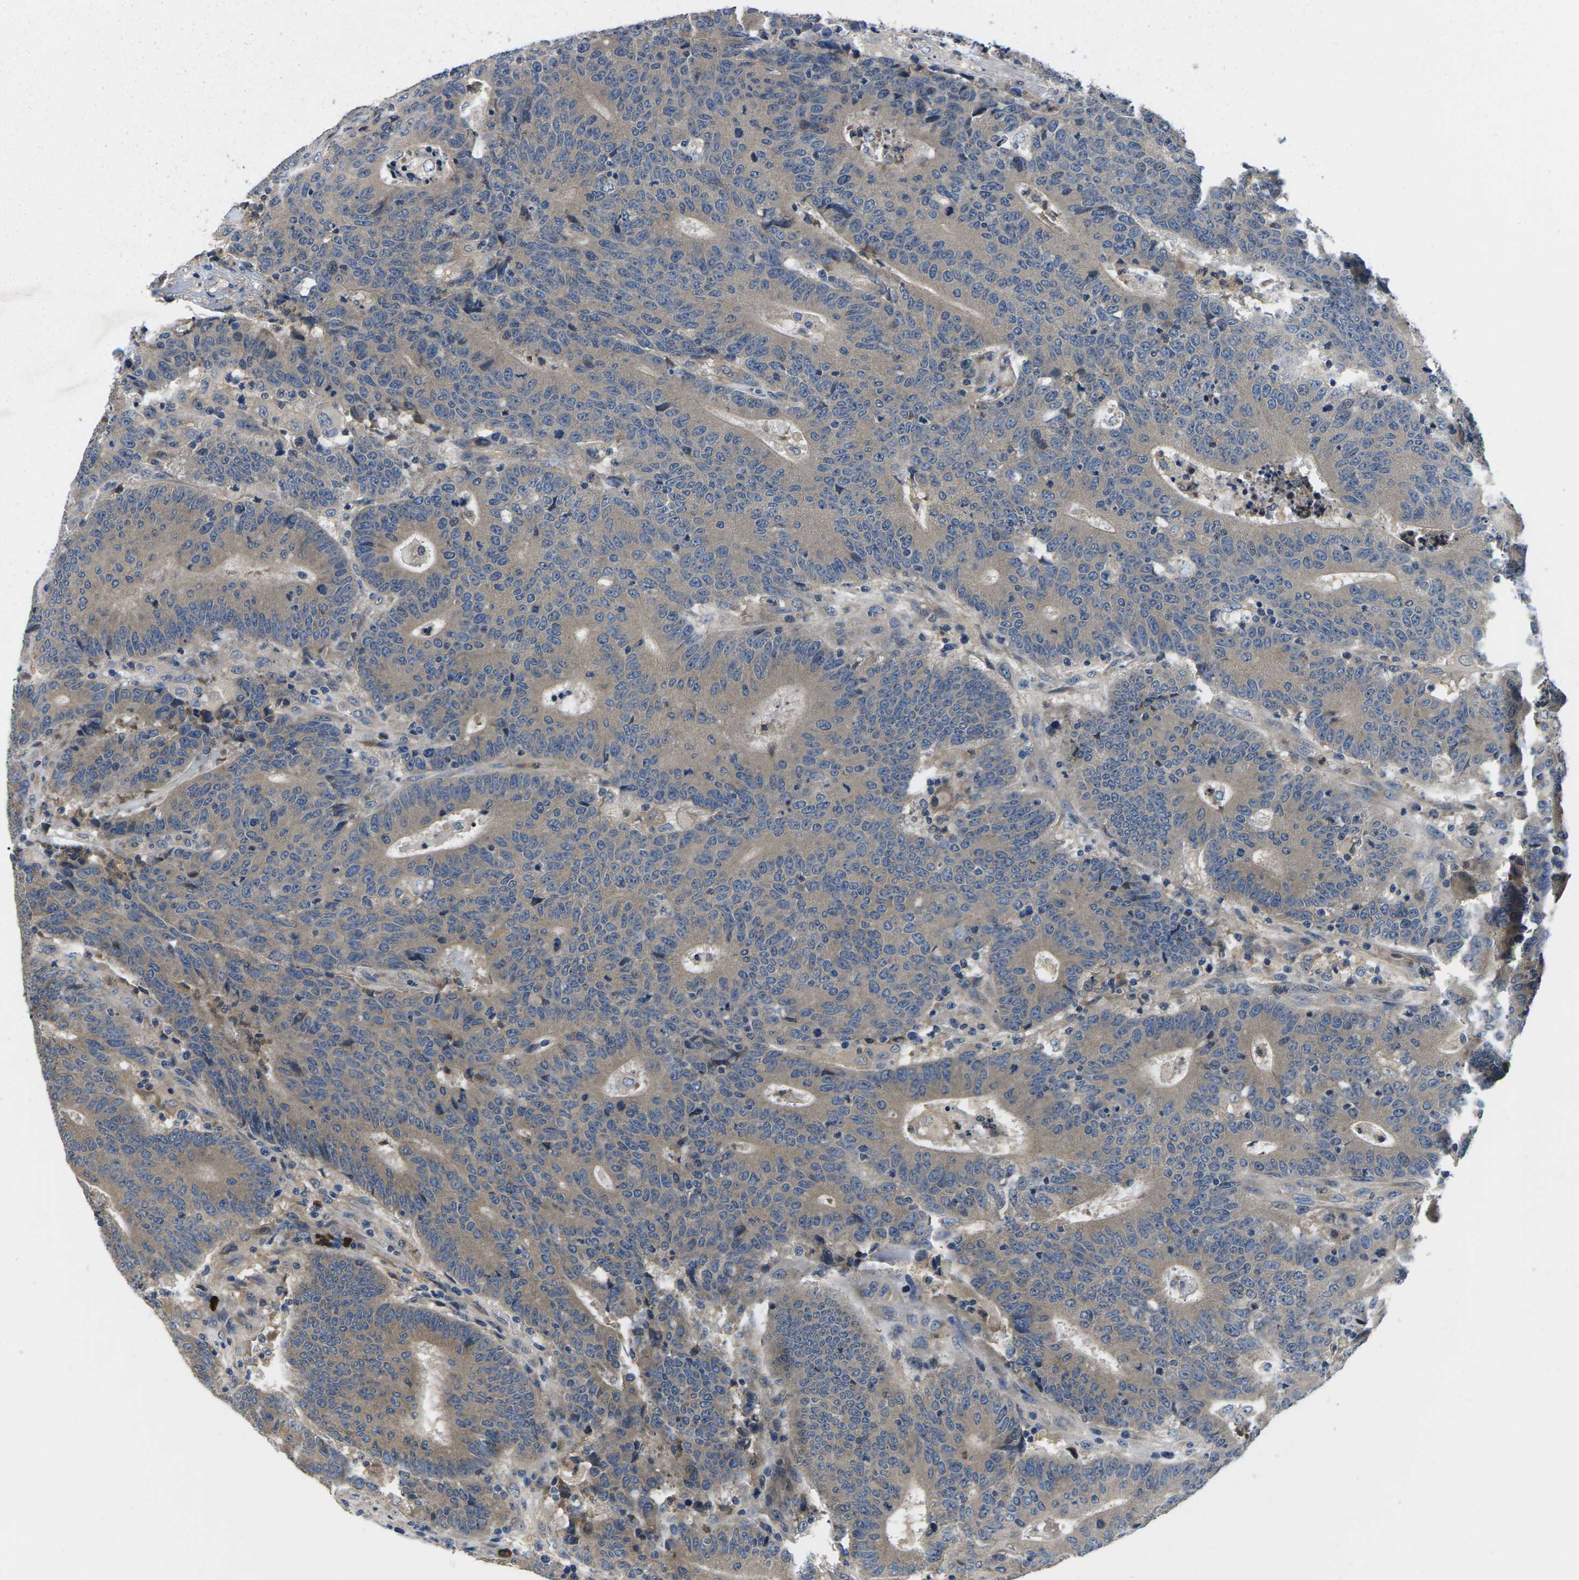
{"staining": {"intensity": "weak", "quantity": ">75%", "location": "cytoplasmic/membranous"}, "tissue": "colorectal cancer", "cell_type": "Tumor cells", "image_type": "cancer", "snomed": [{"axis": "morphology", "description": "Normal tissue, NOS"}, {"axis": "morphology", "description": "Adenocarcinoma, NOS"}, {"axis": "topography", "description": "Colon"}], "caption": "This is a photomicrograph of immunohistochemistry staining of colorectal cancer (adenocarcinoma), which shows weak positivity in the cytoplasmic/membranous of tumor cells.", "gene": "PLCE1", "patient": {"sex": "female", "age": 75}}